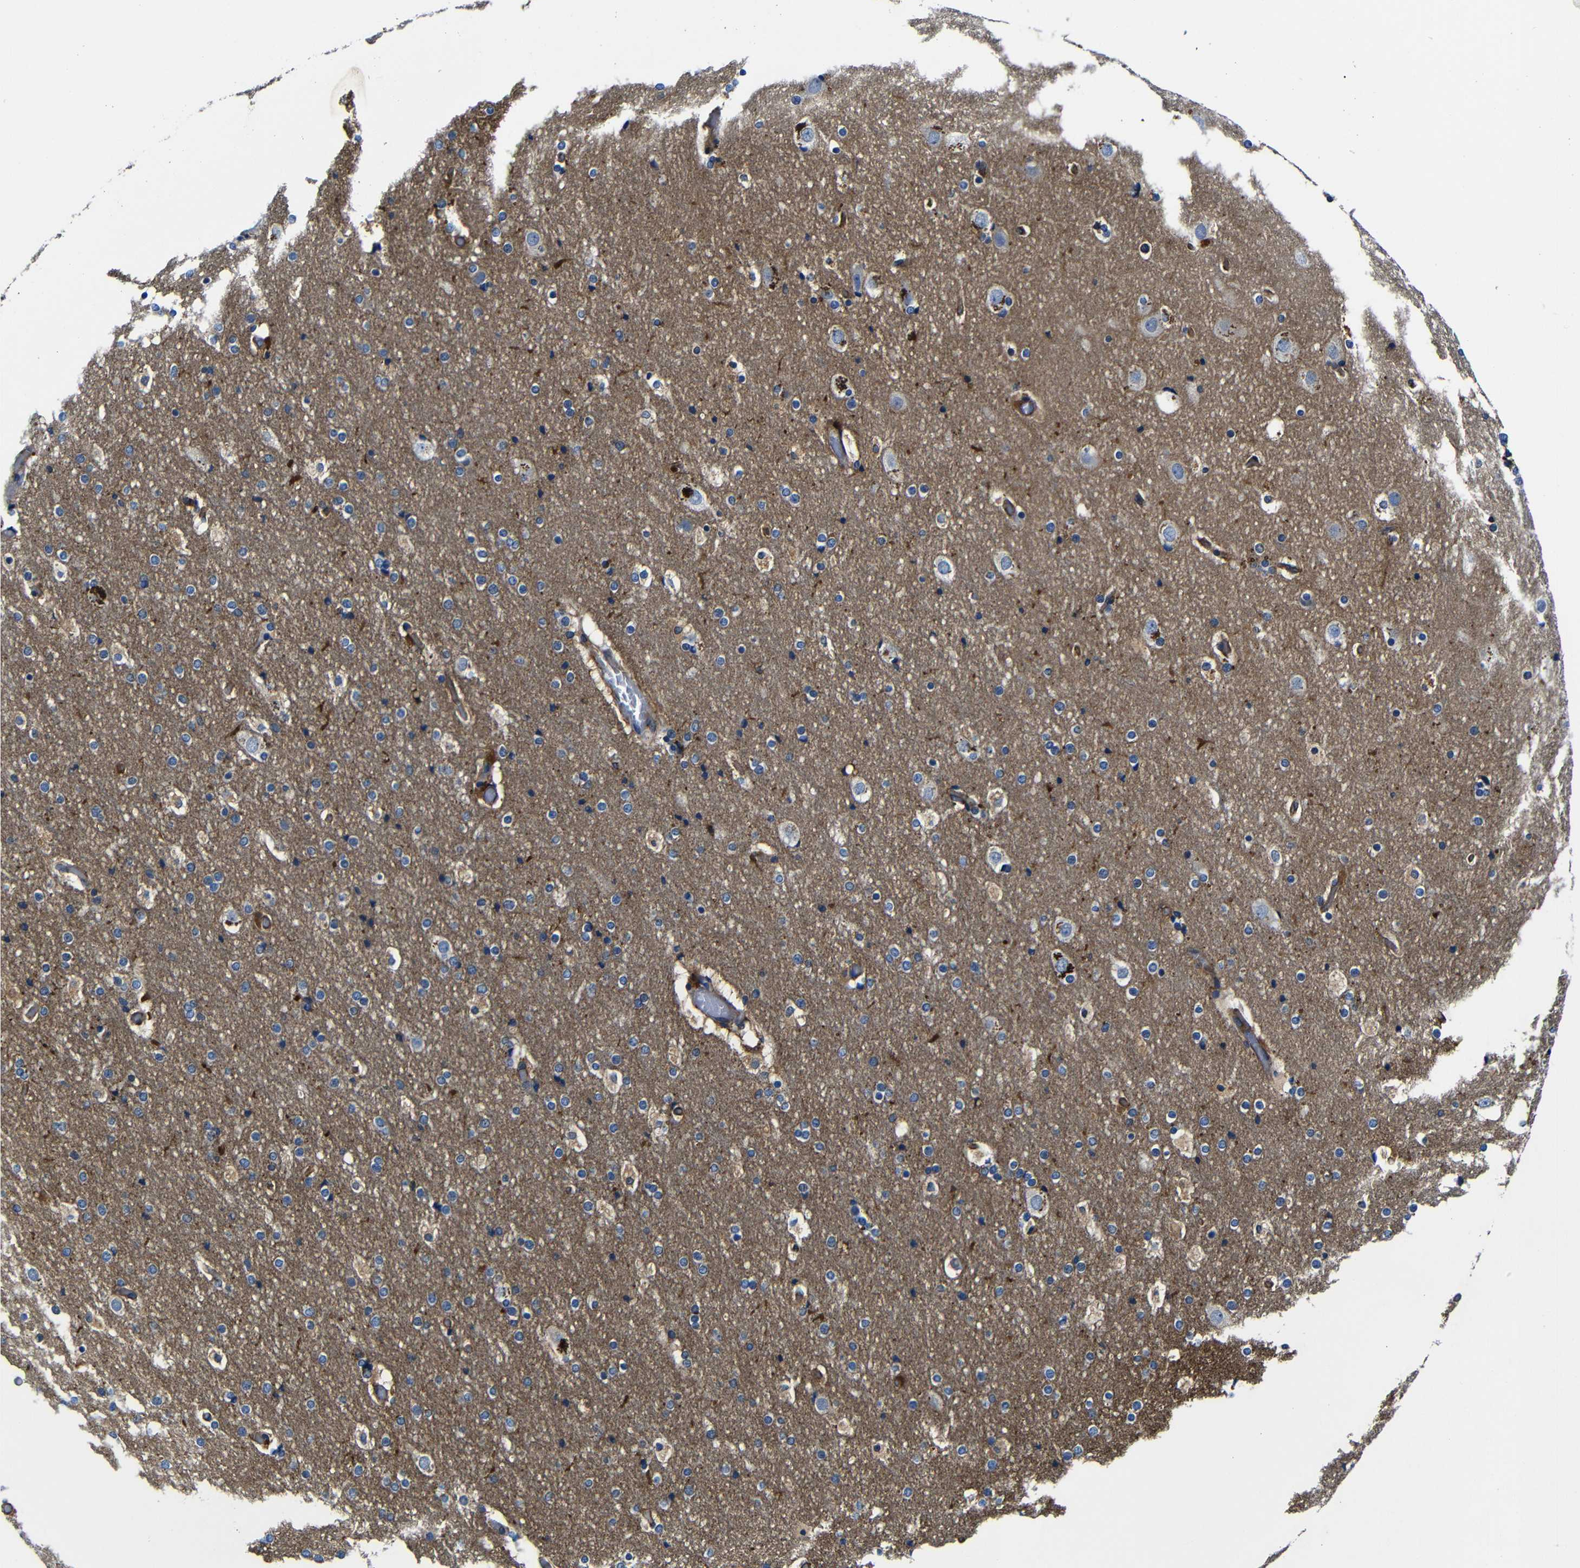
{"staining": {"intensity": "negative", "quantity": "none", "location": "none"}, "tissue": "cerebral cortex", "cell_type": "Endothelial cells", "image_type": "normal", "snomed": [{"axis": "morphology", "description": "Normal tissue, NOS"}, {"axis": "topography", "description": "Cerebral cortex"}], "caption": "Immunohistochemical staining of normal human cerebral cortex shows no significant staining in endothelial cells. (DAB immunohistochemistry (IHC) visualized using brightfield microscopy, high magnification).", "gene": "GIMAP2", "patient": {"sex": "male", "age": 57}}